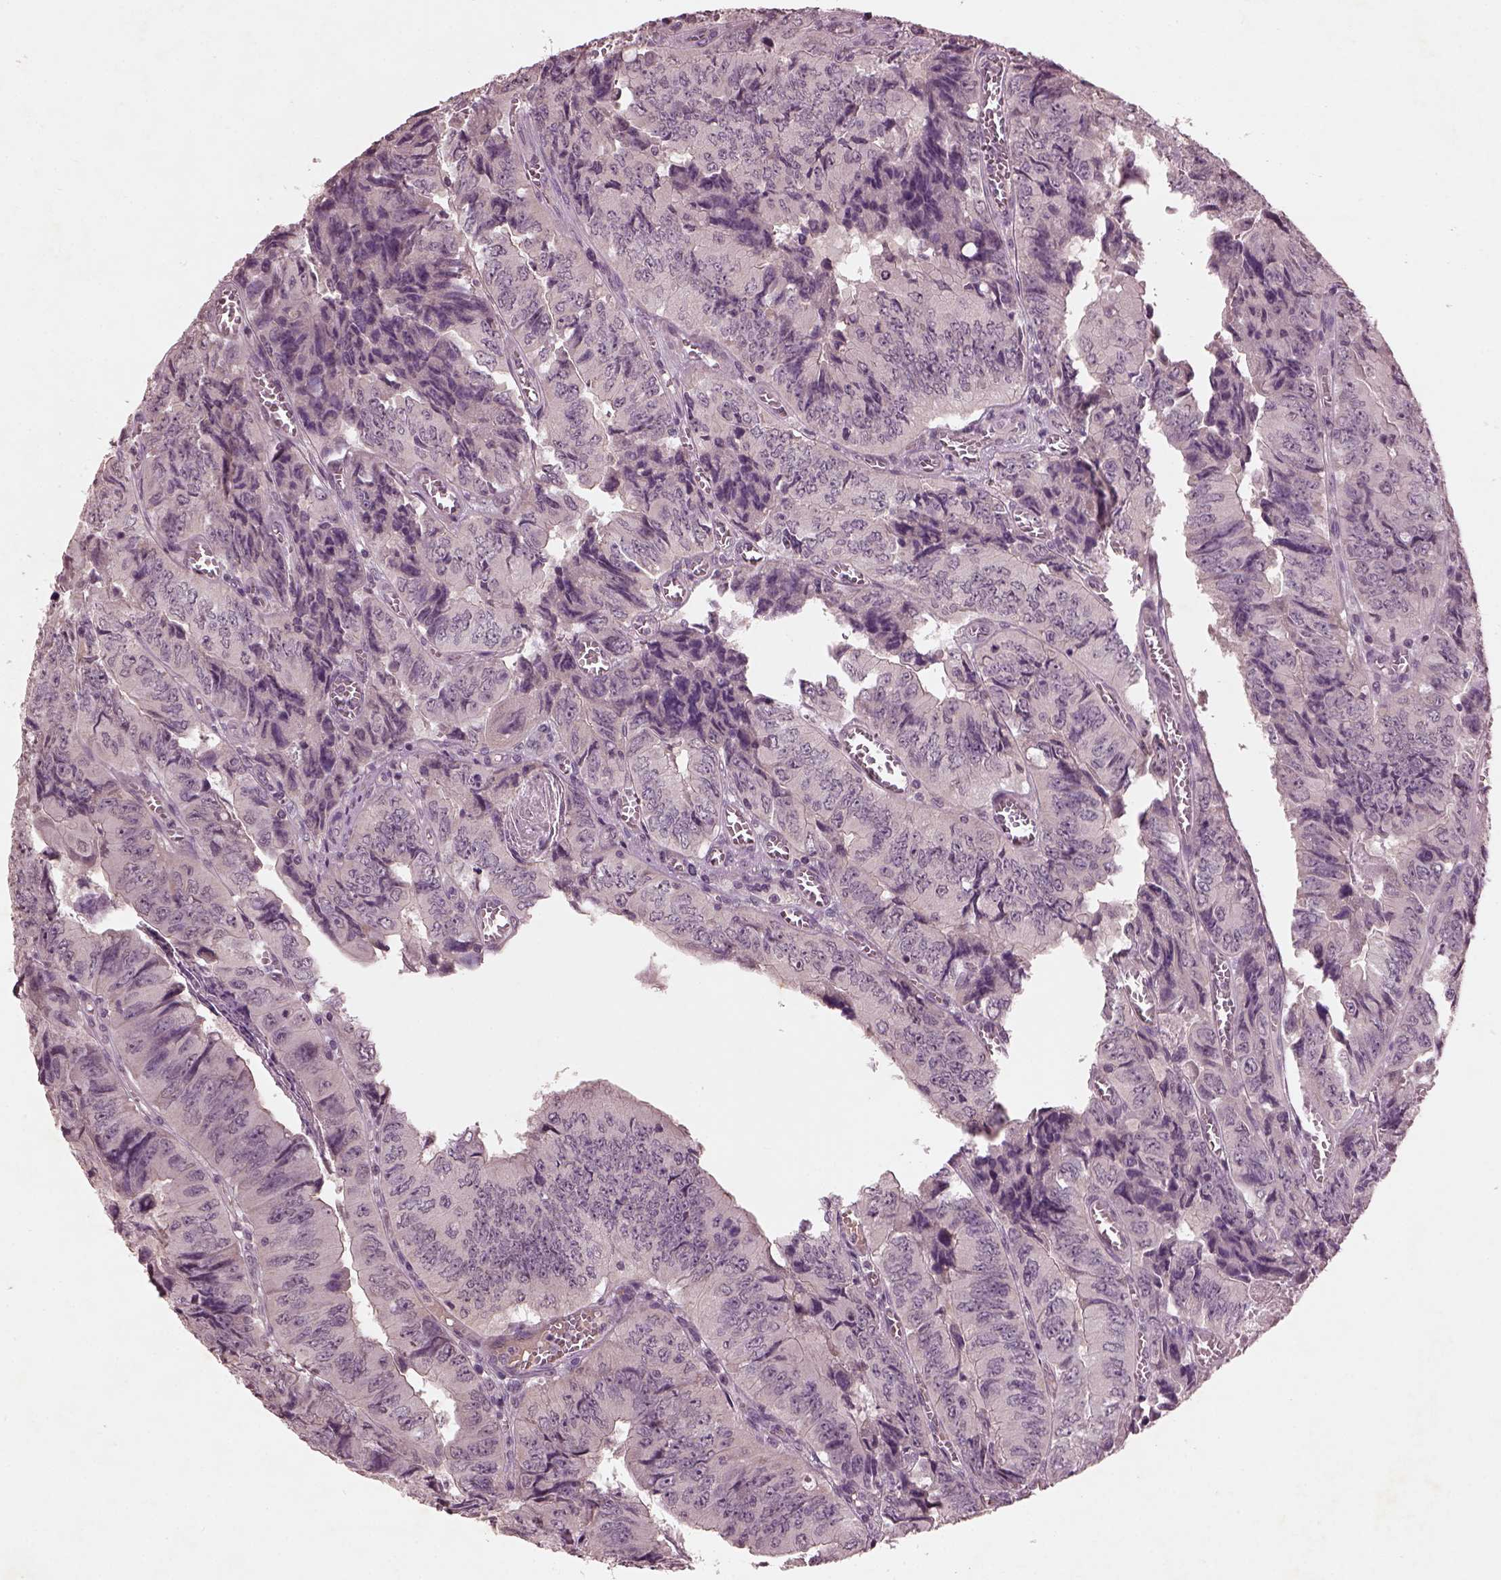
{"staining": {"intensity": "negative", "quantity": "none", "location": "none"}, "tissue": "colorectal cancer", "cell_type": "Tumor cells", "image_type": "cancer", "snomed": [{"axis": "morphology", "description": "Adenocarcinoma, NOS"}, {"axis": "topography", "description": "Colon"}], "caption": "Immunohistochemical staining of human colorectal cancer (adenocarcinoma) shows no significant staining in tumor cells.", "gene": "FRRS1L", "patient": {"sex": "female", "age": 84}}